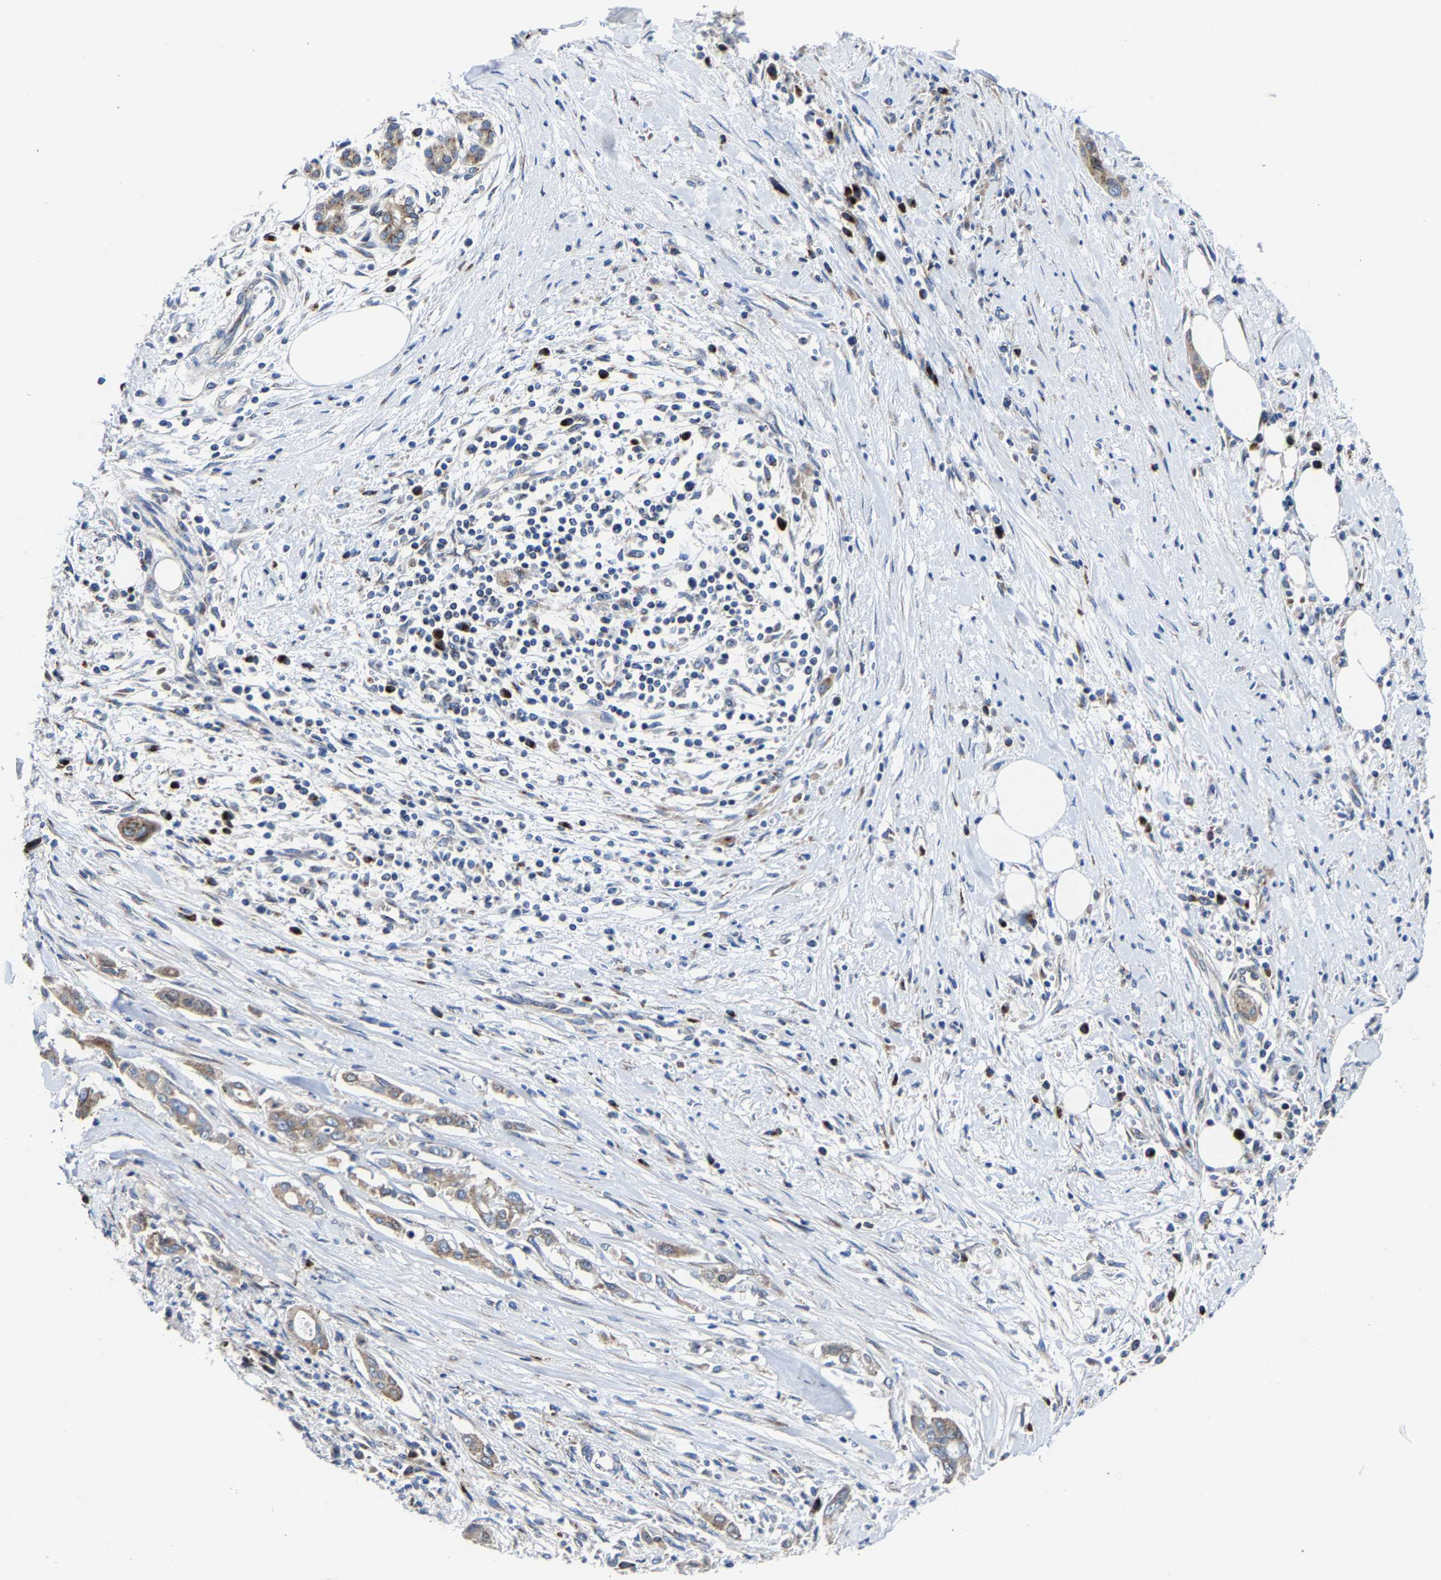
{"staining": {"intensity": "moderate", "quantity": ">75%", "location": "cytoplasmic/membranous"}, "tissue": "pancreatic cancer", "cell_type": "Tumor cells", "image_type": "cancer", "snomed": [{"axis": "morphology", "description": "Adenocarcinoma, NOS"}, {"axis": "topography", "description": "Pancreas"}], "caption": "The photomicrograph displays staining of pancreatic cancer (adenocarcinoma), revealing moderate cytoplasmic/membranous protein staining (brown color) within tumor cells.", "gene": "EBAG9", "patient": {"sex": "male", "age": 58}}